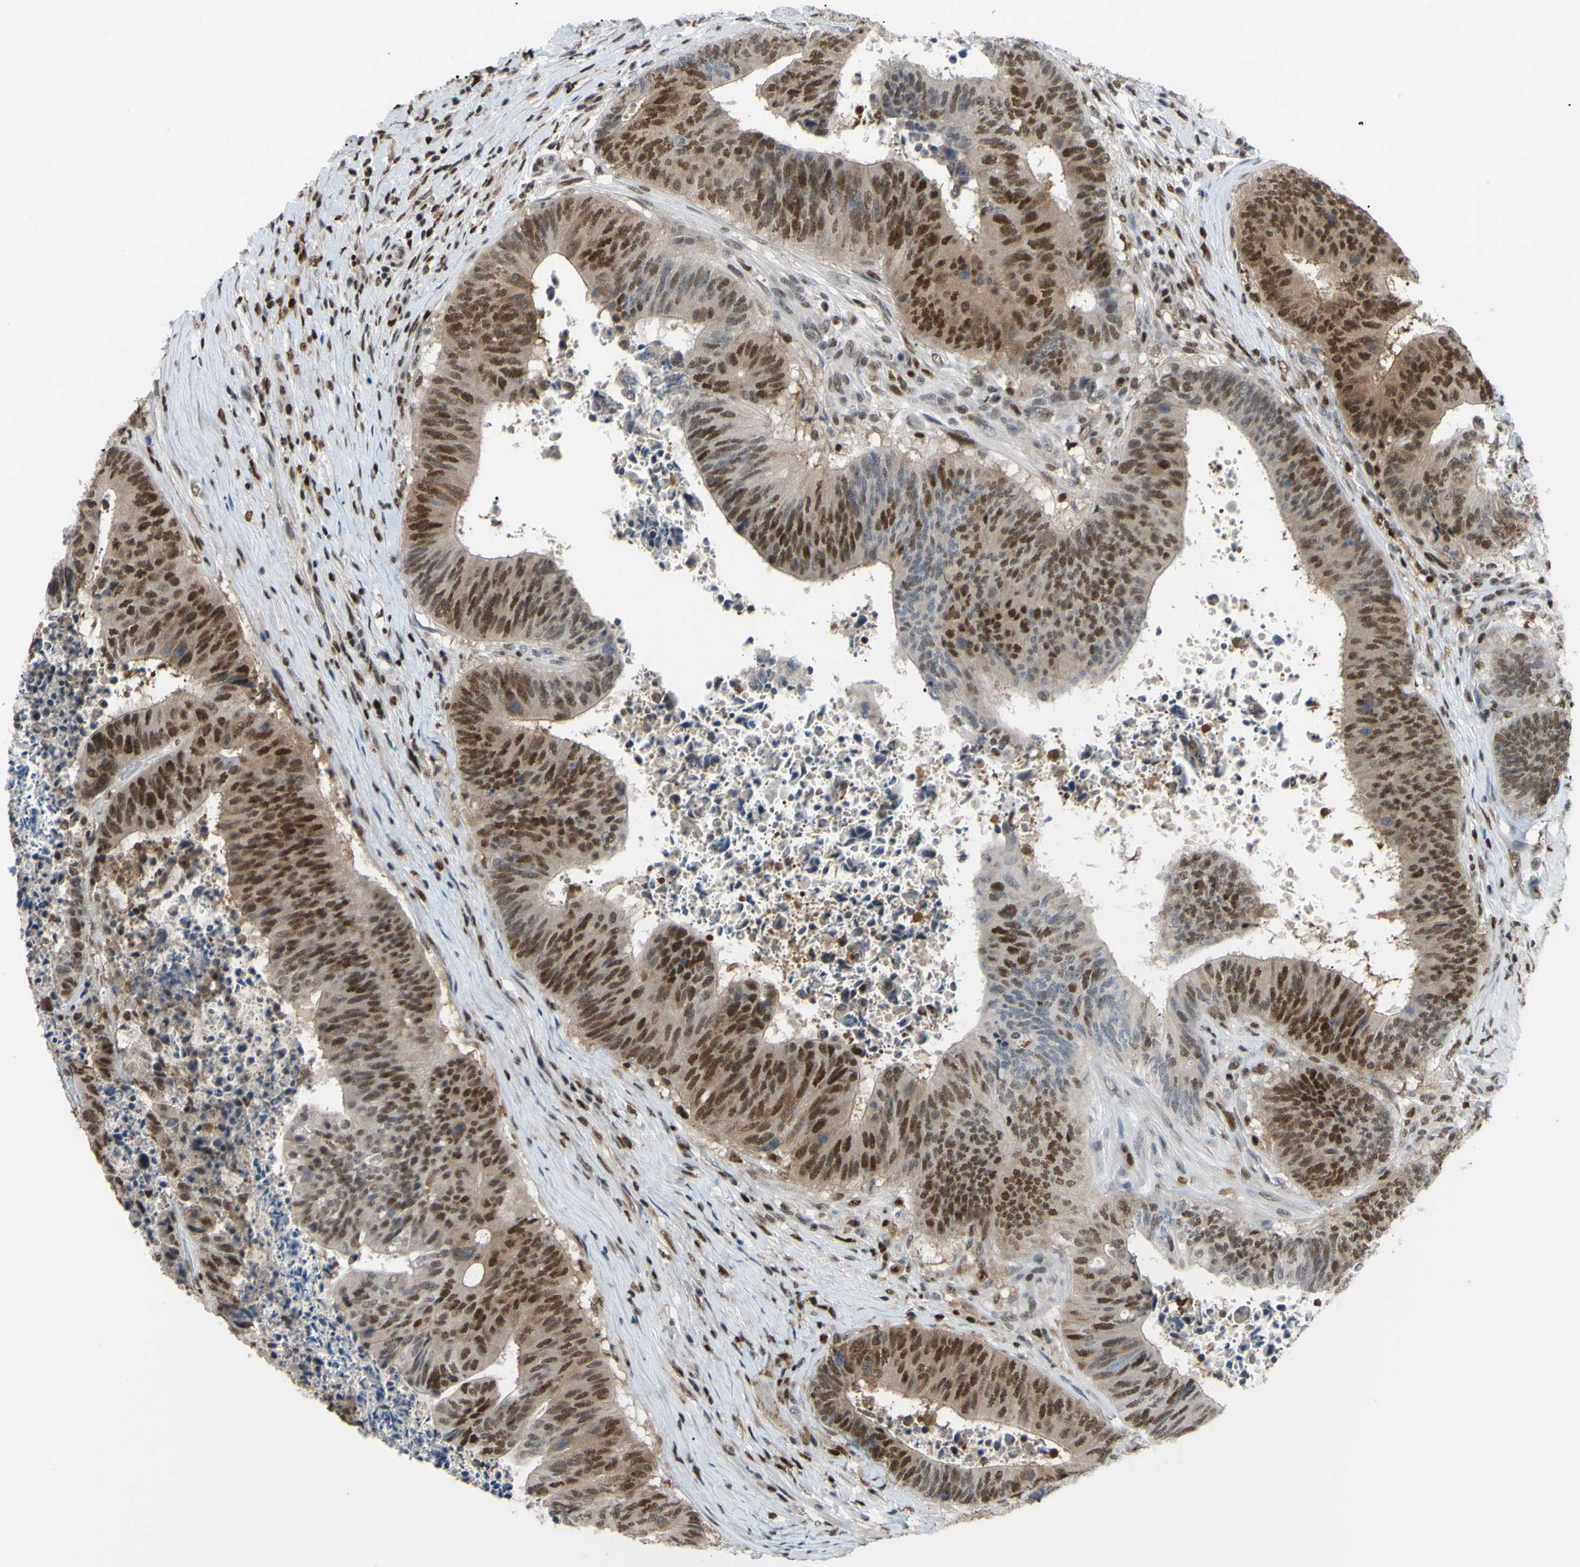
{"staining": {"intensity": "moderate", "quantity": ">75%", "location": "cytoplasmic/membranous,nuclear"}, "tissue": "colorectal cancer", "cell_type": "Tumor cells", "image_type": "cancer", "snomed": [{"axis": "morphology", "description": "Adenocarcinoma, NOS"}, {"axis": "topography", "description": "Rectum"}], "caption": "A medium amount of moderate cytoplasmic/membranous and nuclear expression is appreciated in approximately >75% of tumor cells in adenocarcinoma (colorectal) tissue. (DAB IHC with brightfield microscopy, high magnification).", "gene": "FKBP5", "patient": {"sex": "male", "age": 72}}